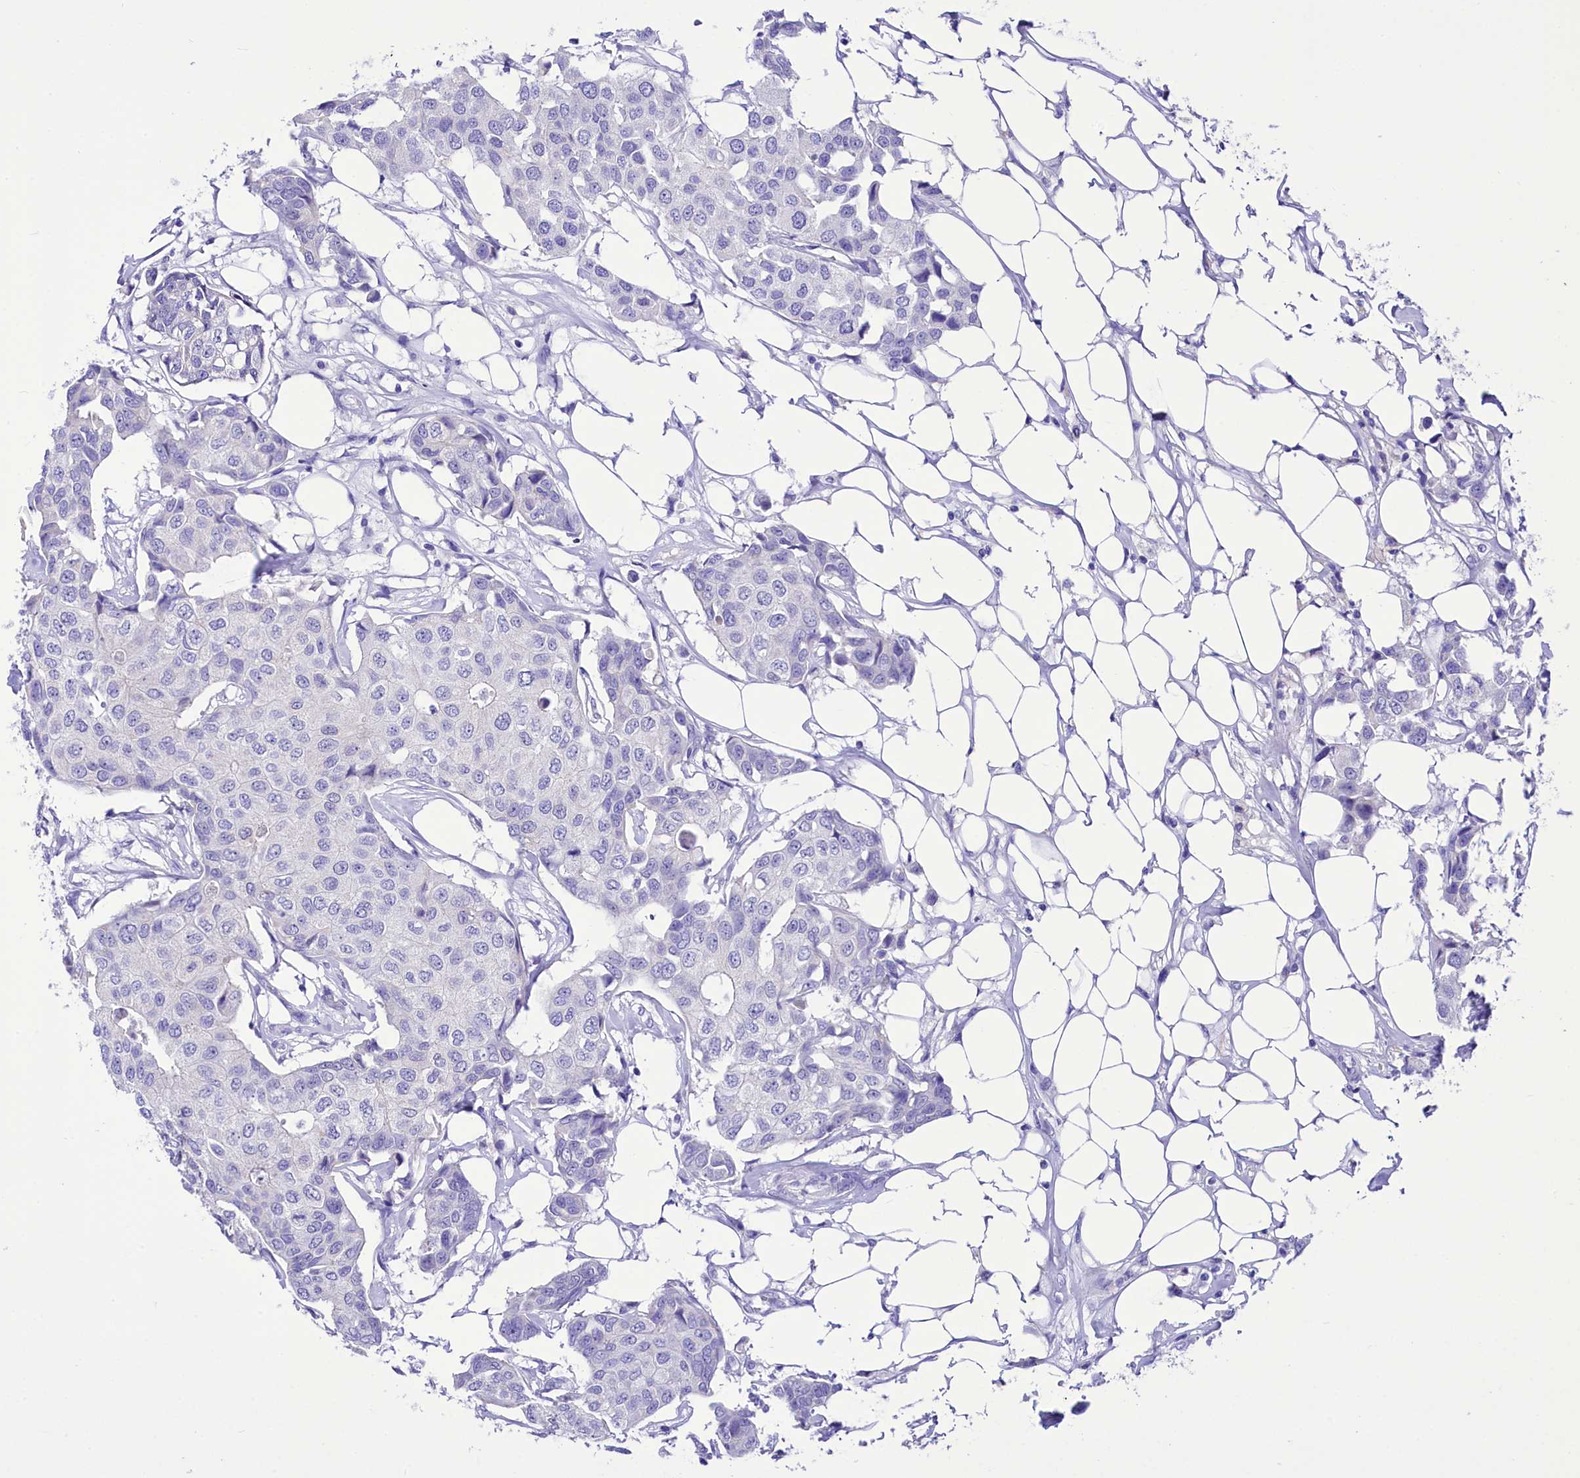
{"staining": {"intensity": "negative", "quantity": "none", "location": "none"}, "tissue": "breast cancer", "cell_type": "Tumor cells", "image_type": "cancer", "snomed": [{"axis": "morphology", "description": "Duct carcinoma"}, {"axis": "topography", "description": "Breast"}], "caption": "Immunohistochemistry of human breast cancer (infiltrating ductal carcinoma) shows no positivity in tumor cells.", "gene": "TTC36", "patient": {"sex": "female", "age": 80}}